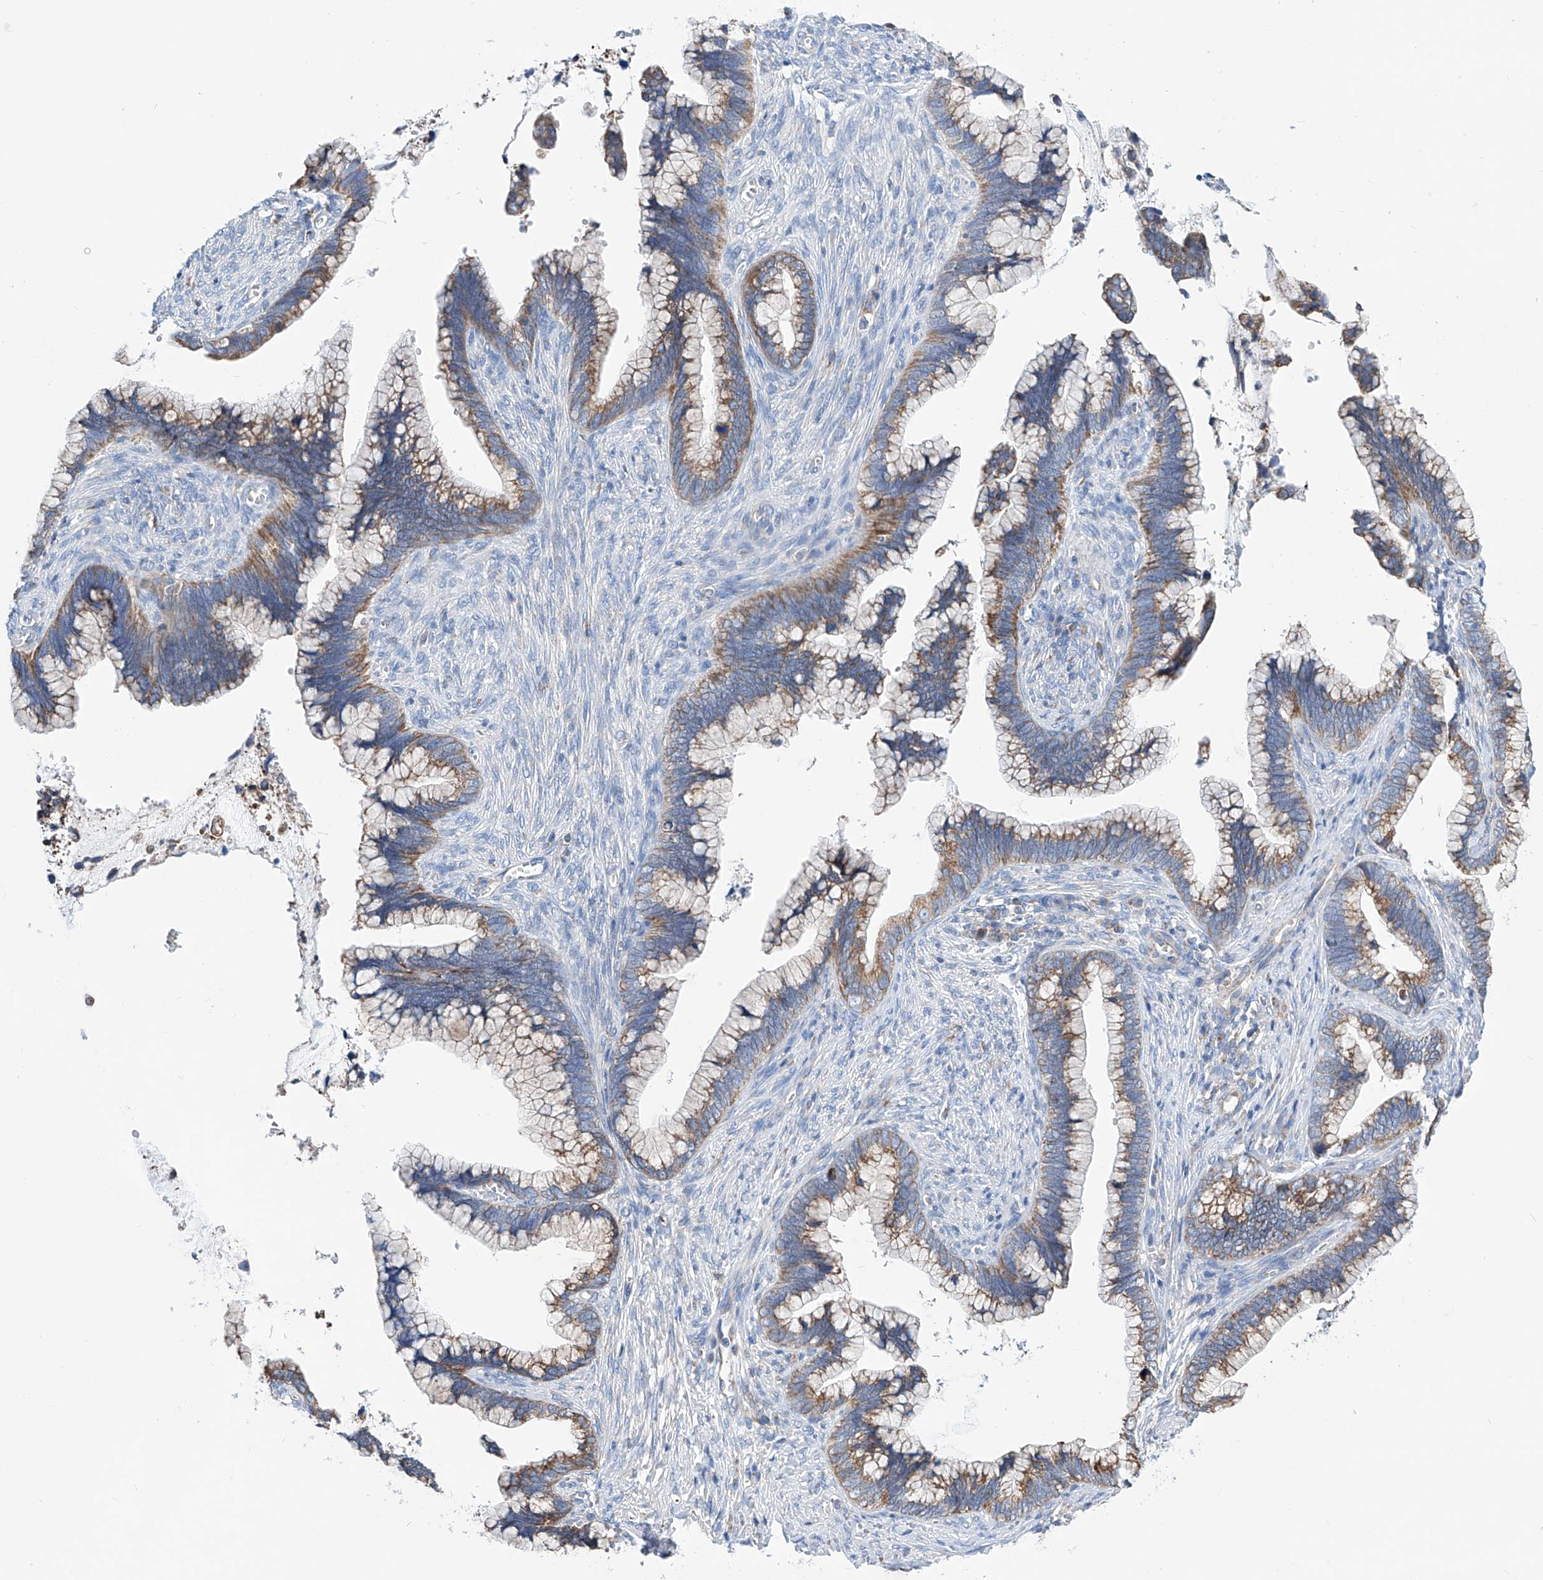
{"staining": {"intensity": "moderate", "quantity": "25%-75%", "location": "cytoplasmic/membranous"}, "tissue": "cervical cancer", "cell_type": "Tumor cells", "image_type": "cancer", "snomed": [{"axis": "morphology", "description": "Adenocarcinoma, NOS"}, {"axis": "topography", "description": "Cervix"}], "caption": "IHC staining of cervical cancer, which displays medium levels of moderate cytoplasmic/membranous positivity in about 25%-75% of tumor cells indicating moderate cytoplasmic/membranous protein staining. The staining was performed using DAB (brown) for protein detection and nuclei were counterstained in hematoxylin (blue).", "gene": "MAD2L1", "patient": {"sex": "female", "age": 44}}